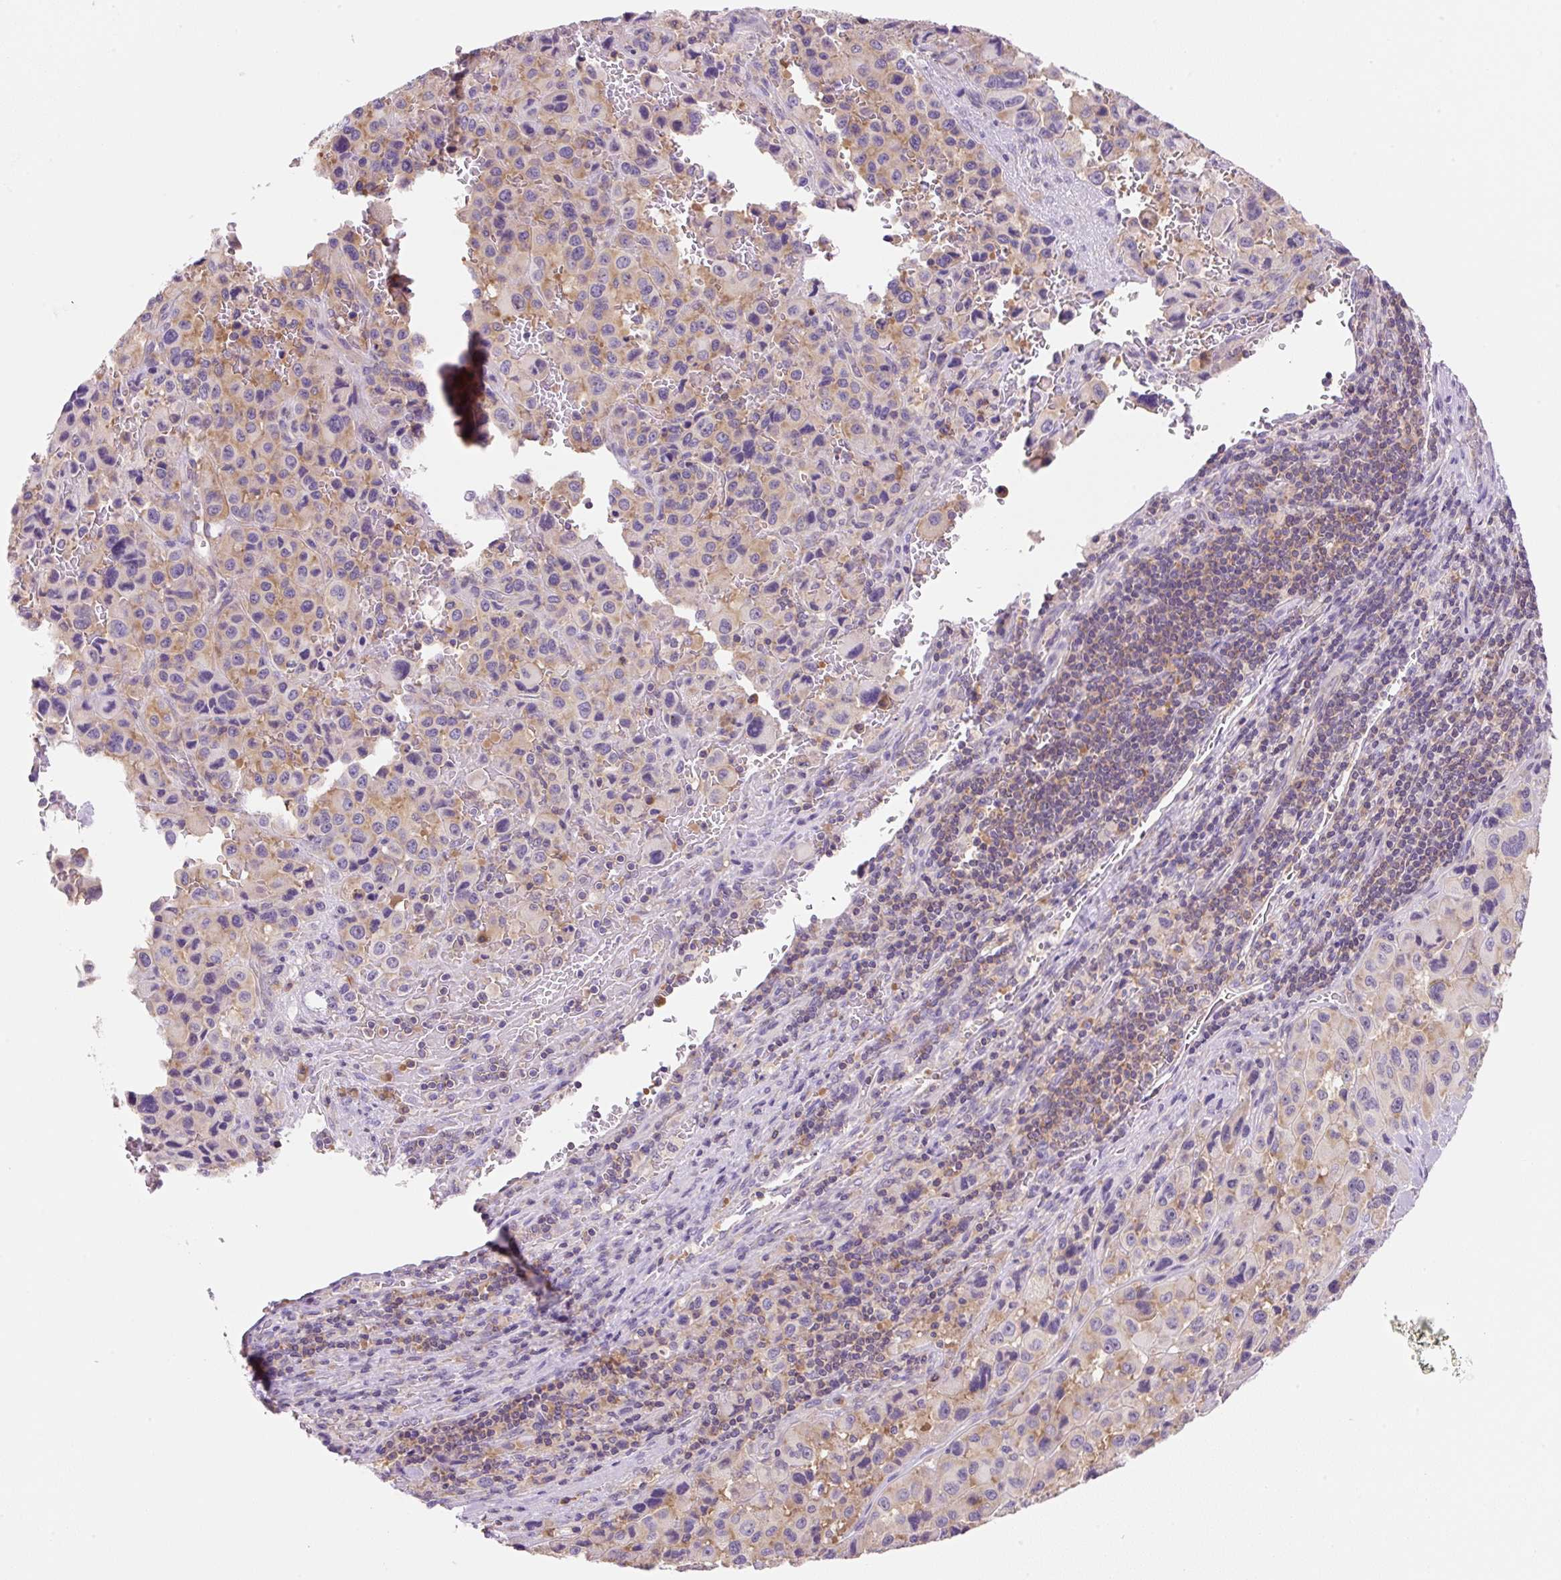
{"staining": {"intensity": "weak", "quantity": "25%-75%", "location": "cytoplasmic/membranous"}, "tissue": "melanoma", "cell_type": "Tumor cells", "image_type": "cancer", "snomed": [{"axis": "morphology", "description": "Malignant melanoma, Metastatic site"}, {"axis": "topography", "description": "Lymph node"}], "caption": "Melanoma was stained to show a protein in brown. There is low levels of weak cytoplasmic/membranous staining in approximately 25%-75% of tumor cells.", "gene": "RPL18A", "patient": {"sex": "female", "age": 65}}